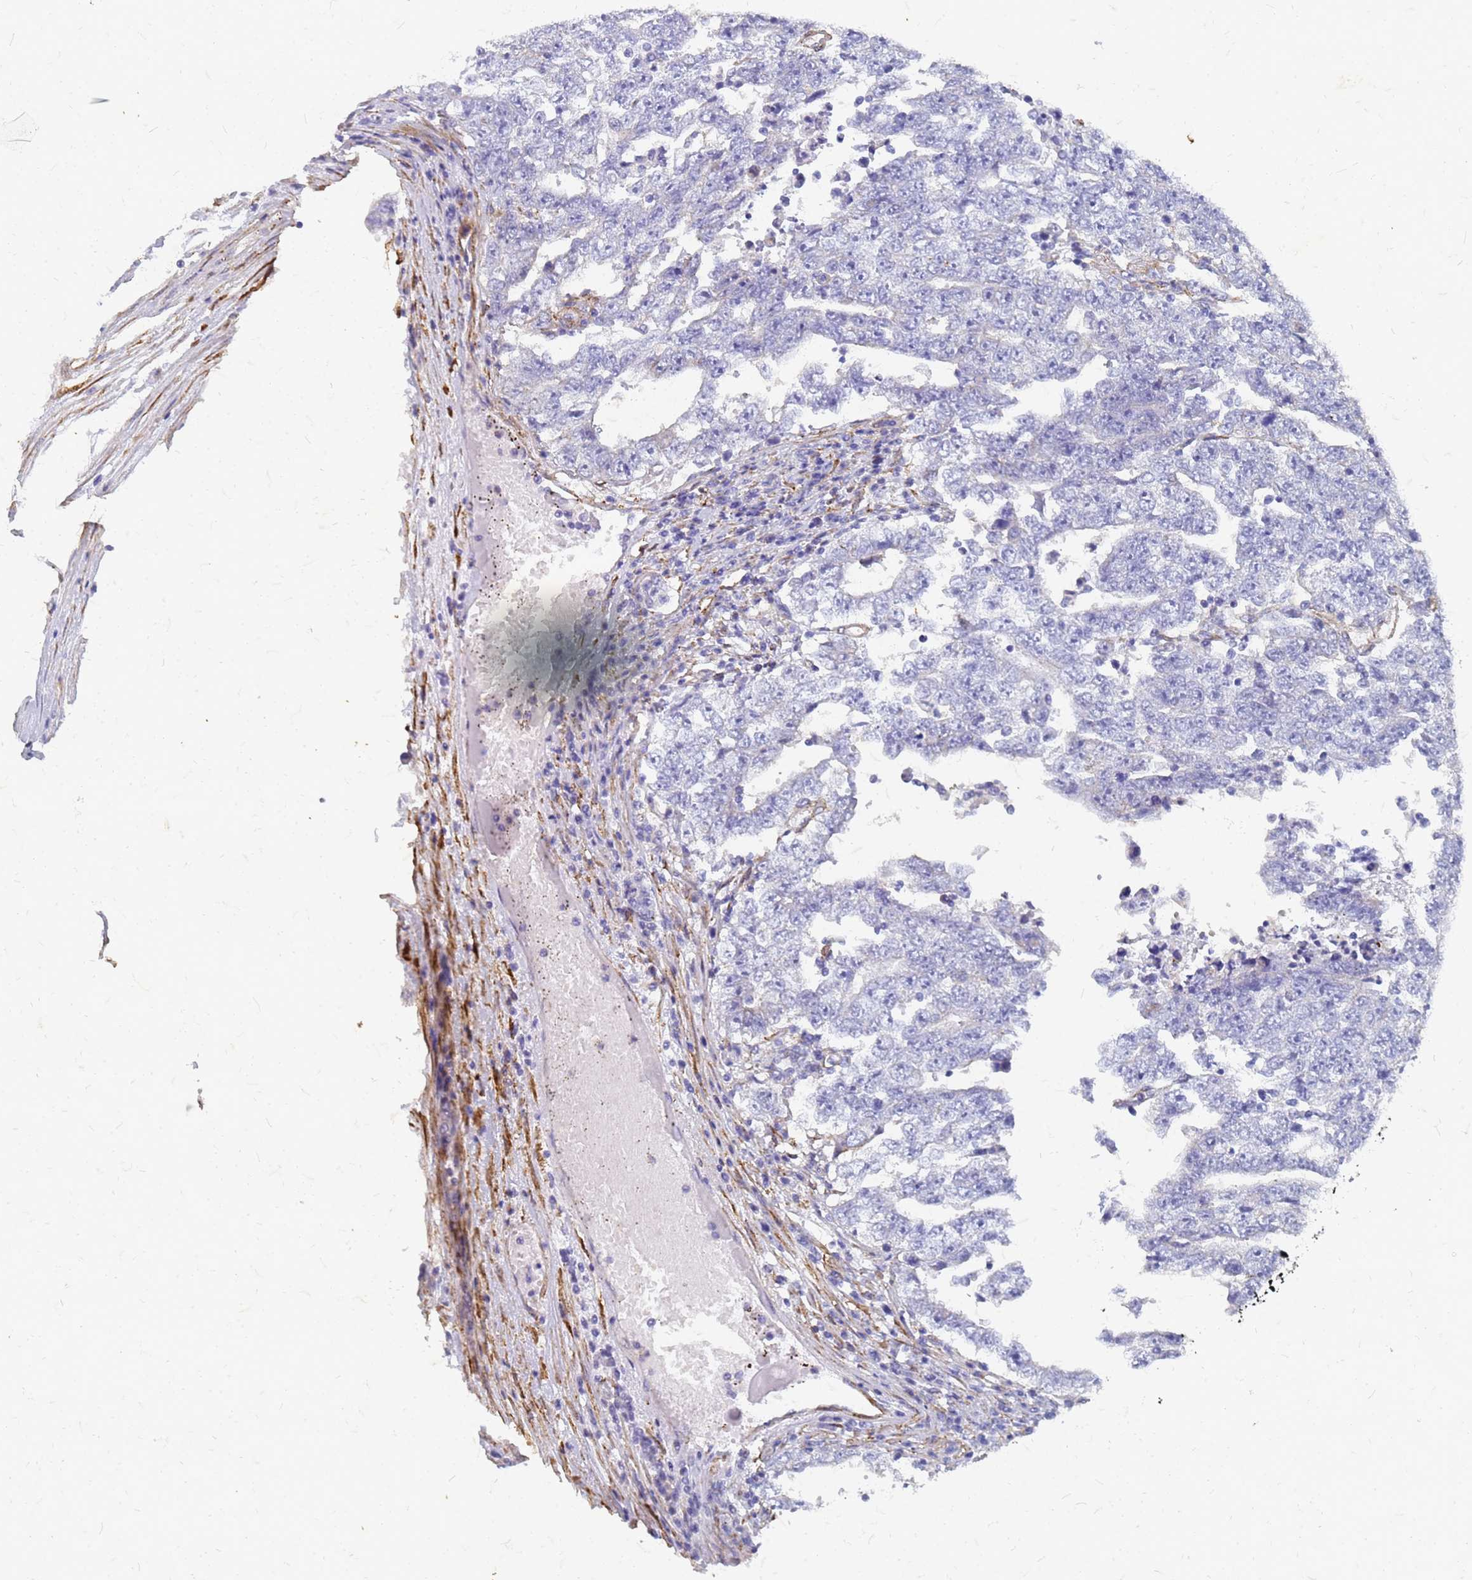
{"staining": {"intensity": "negative", "quantity": "none", "location": "none"}, "tissue": "testis cancer", "cell_type": "Tumor cells", "image_type": "cancer", "snomed": [{"axis": "morphology", "description": "Carcinoma, Embryonal, NOS"}, {"axis": "topography", "description": "Testis"}], "caption": "IHC of human testis cancer (embryonal carcinoma) exhibits no expression in tumor cells.", "gene": "TRIM64B", "patient": {"sex": "male", "age": 25}}